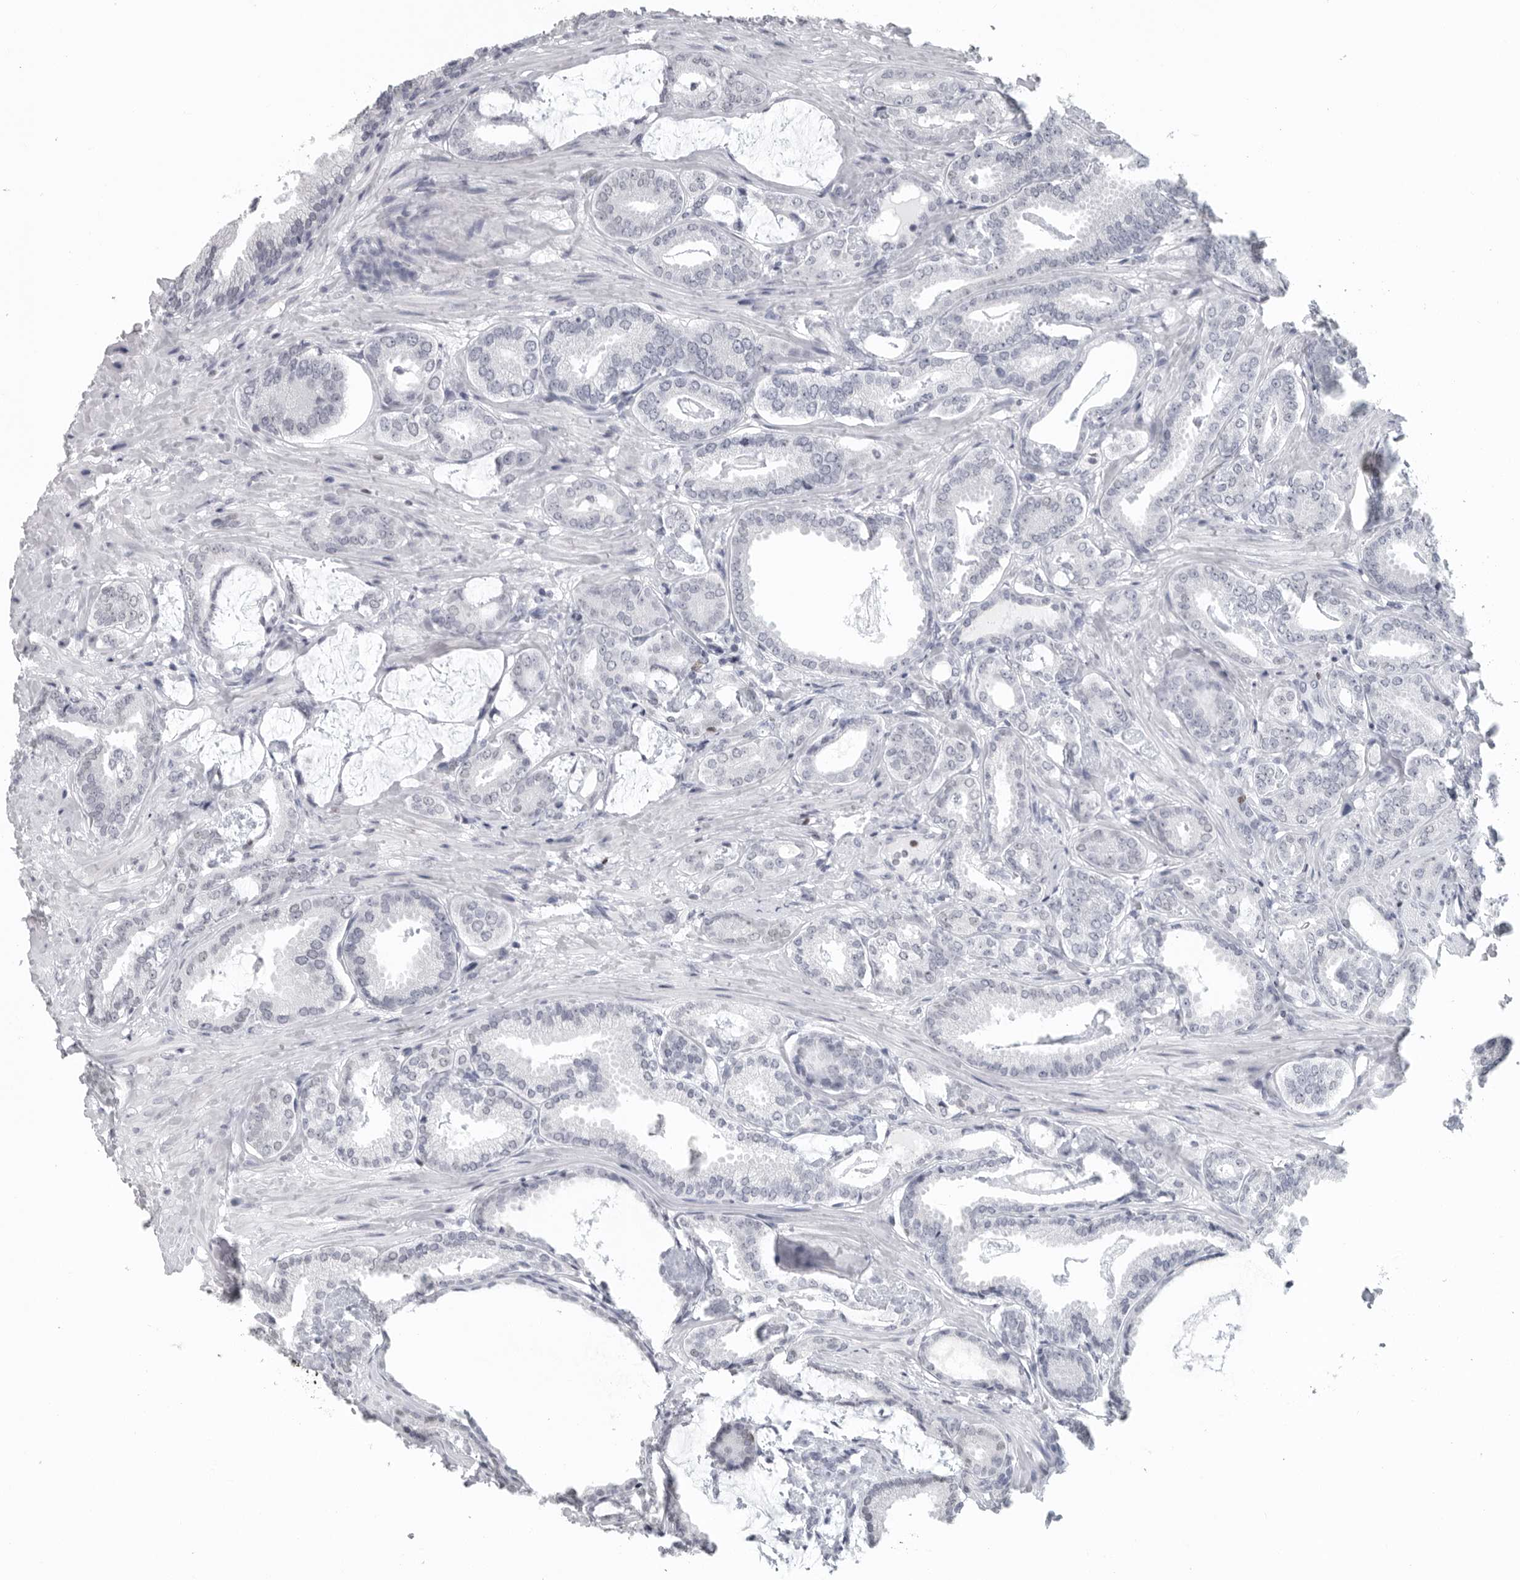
{"staining": {"intensity": "negative", "quantity": "none", "location": "none"}, "tissue": "prostate cancer", "cell_type": "Tumor cells", "image_type": "cancer", "snomed": [{"axis": "morphology", "description": "Adenocarcinoma, Low grade"}, {"axis": "topography", "description": "Prostate"}], "caption": "Photomicrograph shows no protein expression in tumor cells of adenocarcinoma (low-grade) (prostate) tissue.", "gene": "SATB2", "patient": {"sex": "male", "age": 71}}